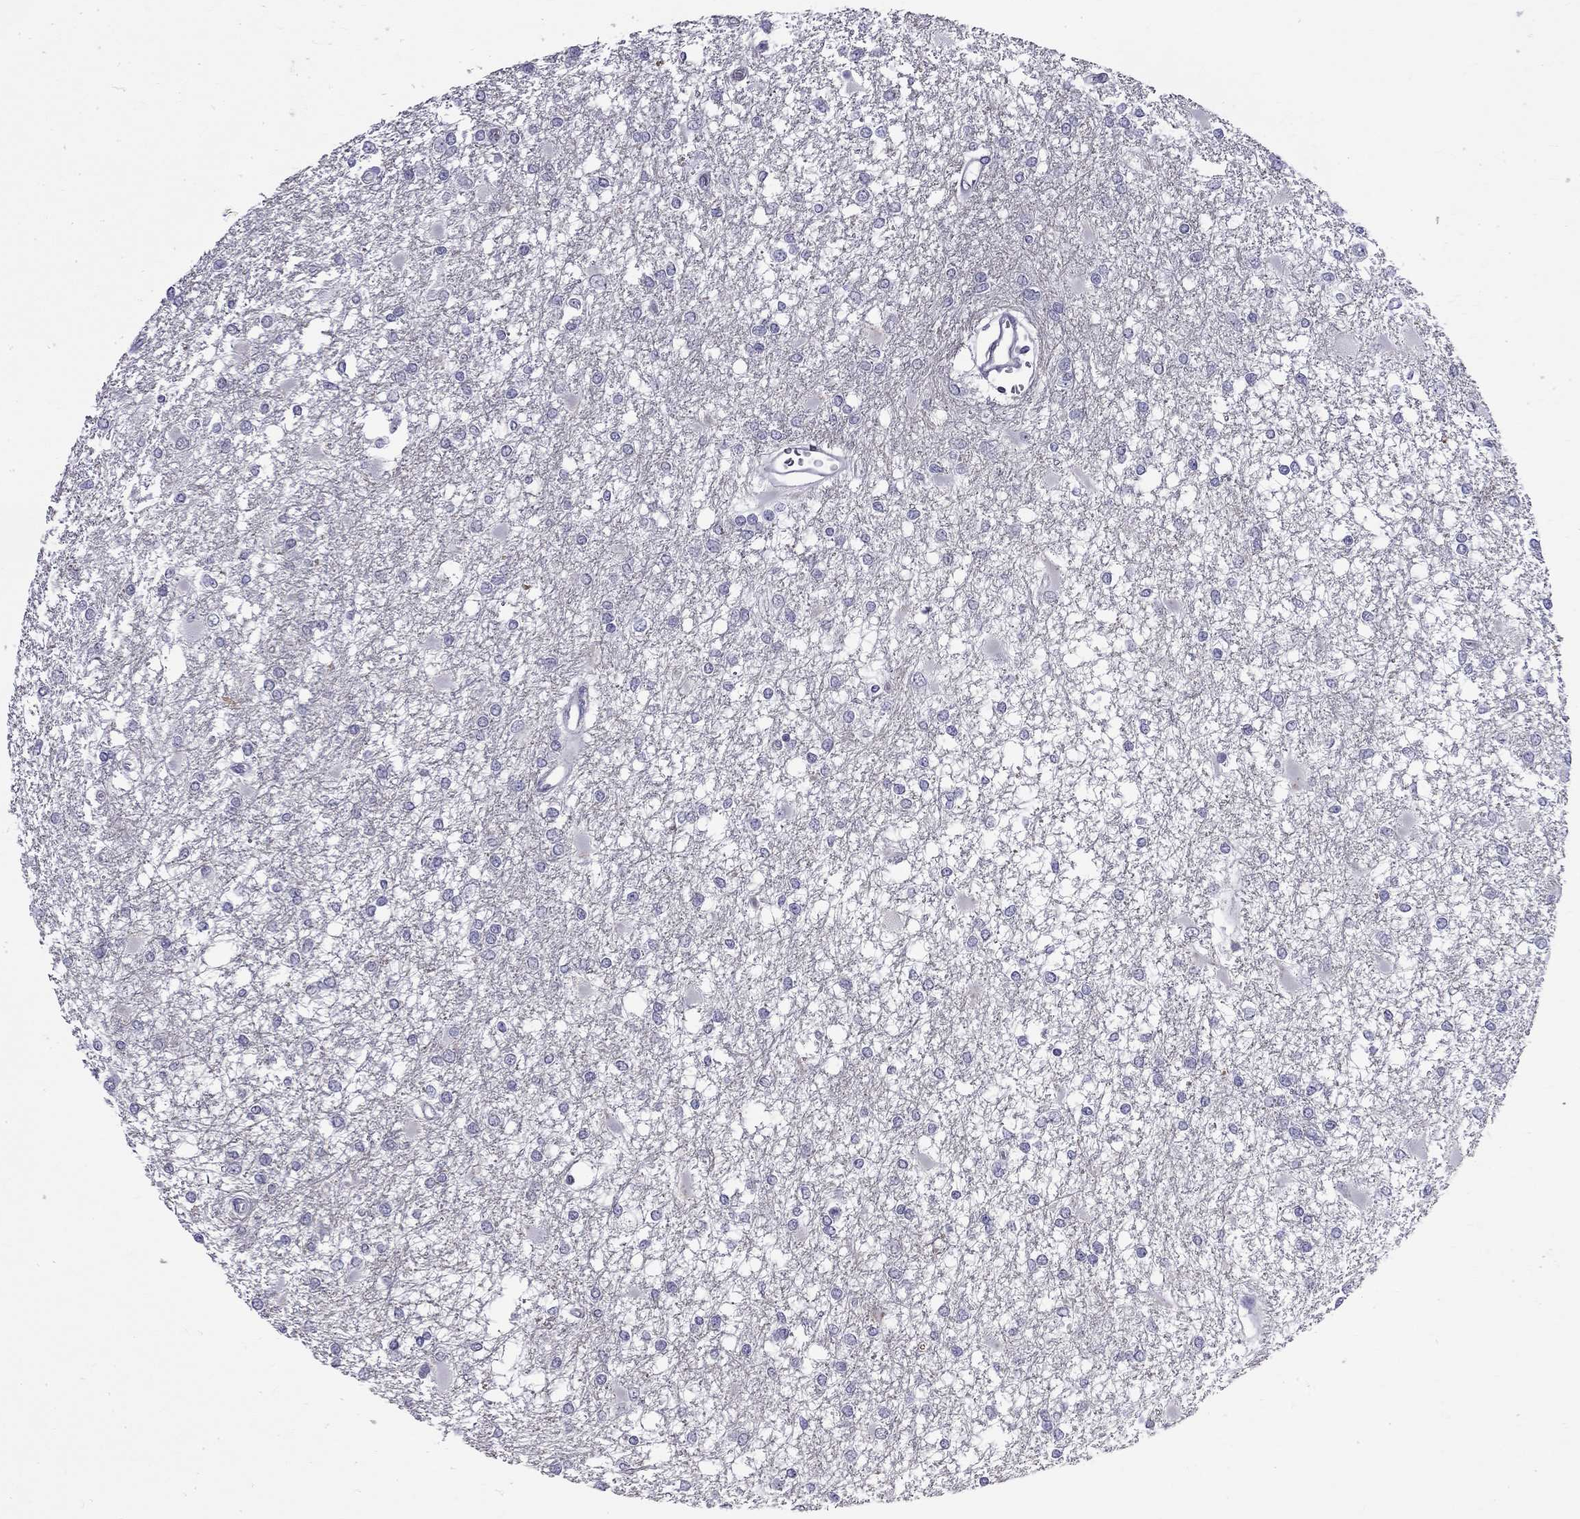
{"staining": {"intensity": "negative", "quantity": "none", "location": "none"}, "tissue": "glioma", "cell_type": "Tumor cells", "image_type": "cancer", "snomed": [{"axis": "morphology", "description": "Glioma, malignant, High grade"}, {"axis": "topography", "description": "Cerebral cortex"}], "caption": "Tumor cells are negative for brown protein staining in glioma.", "gene": "RTL9", "patient": {"sex": "male", "age": 79}}